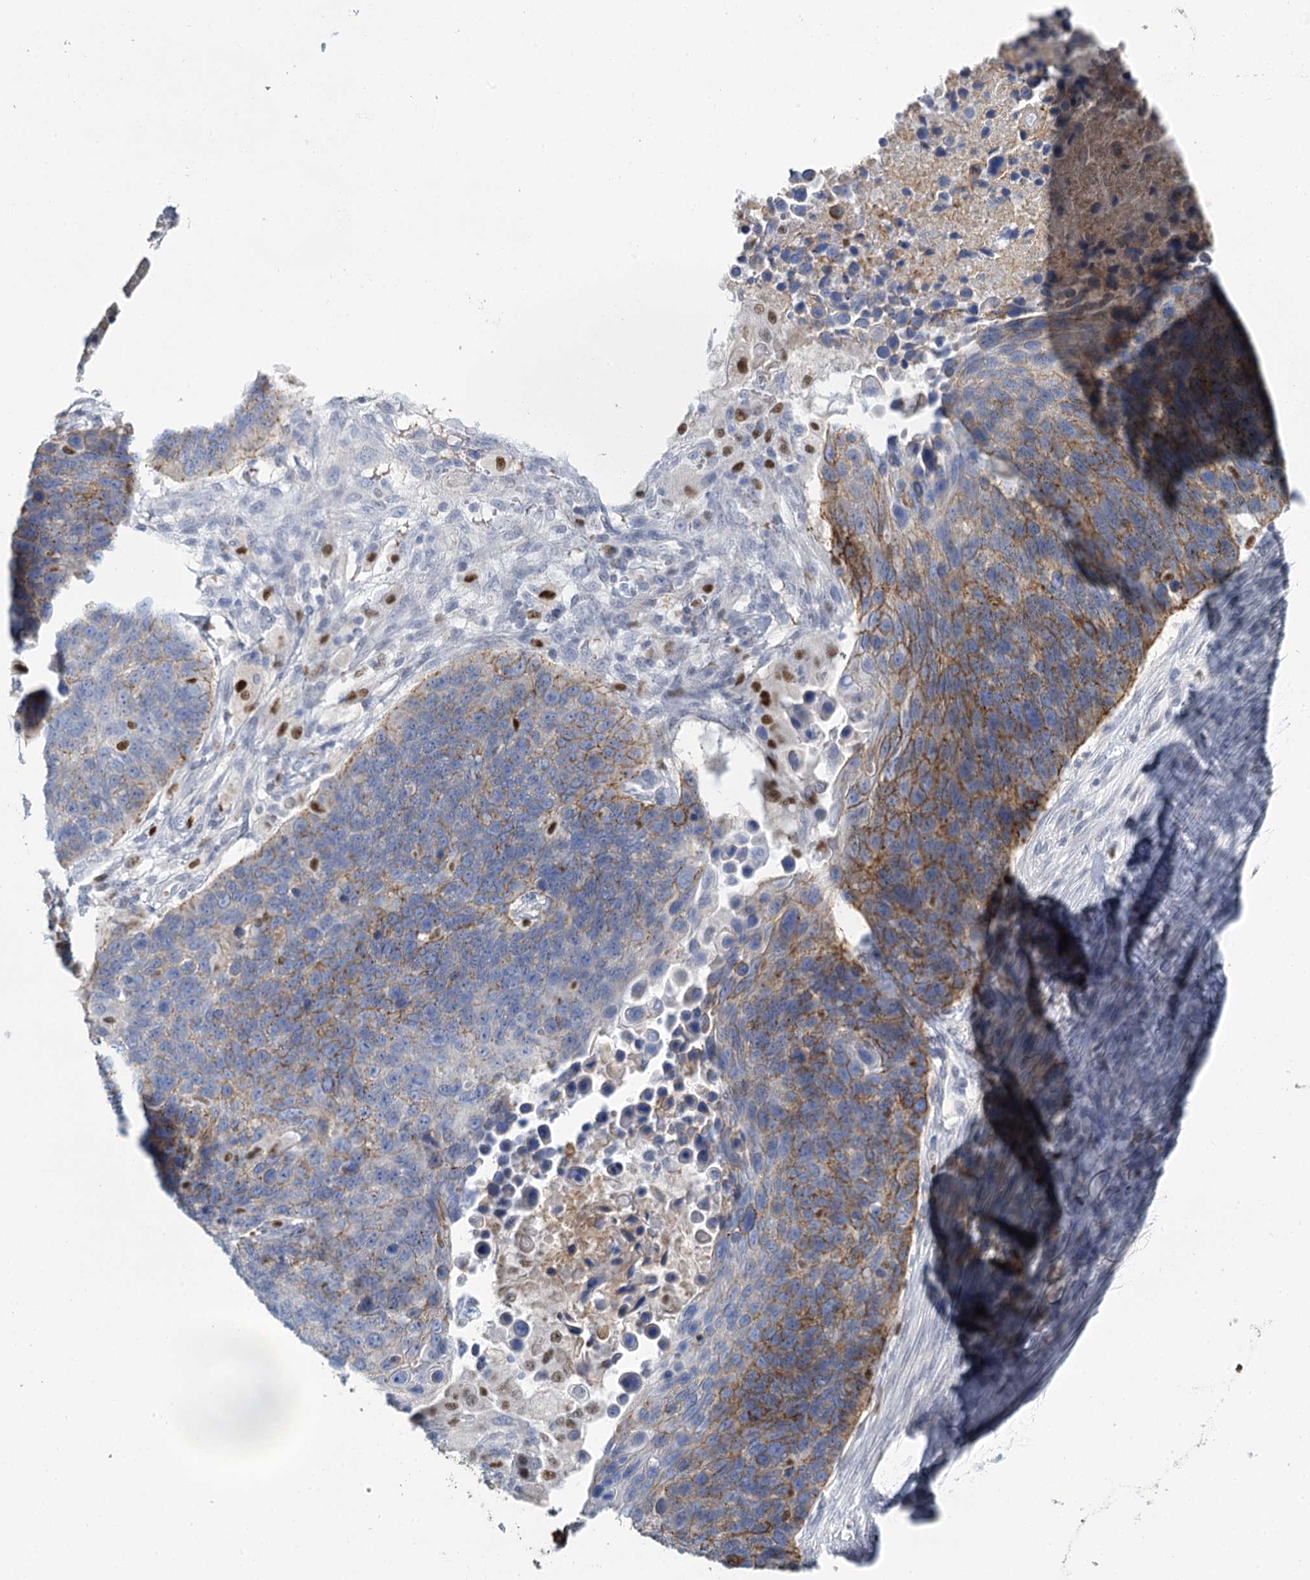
{"staining": {"intensity": "moderate", "quantity": "25%-75%", "location": "cytoplasmic/membranous"}, "tissue": "lung cancer", "cell_type": "Tumor cells", "image_type": "cancer", "snomed": [{"axis": "morphology", "description": "Normal tissue, NOS"}, {"axis": "morphology", "description": "Squamous cell carcinoma, NOS"}, {"axis": "topography", "description": "Lymph node"}, {"axis": "topography", "description": "Lung"}], "caption": "IHC staining of lung cancer (squamous cell carcinoma), which reveals medium levels of moderate cytoplasmic/membranous expression in about 25%-75% of tumor cells indicating moderate cytoplasmic/membranous protein positivity. The staining was performed using DAB (3,3'-diaminobenzidine) (brown) for protein detection and nuclei were counterstained in hematoxylin (blue).", "gene": "IGSF3", "patient": {"sex": "male", "age": 66}}